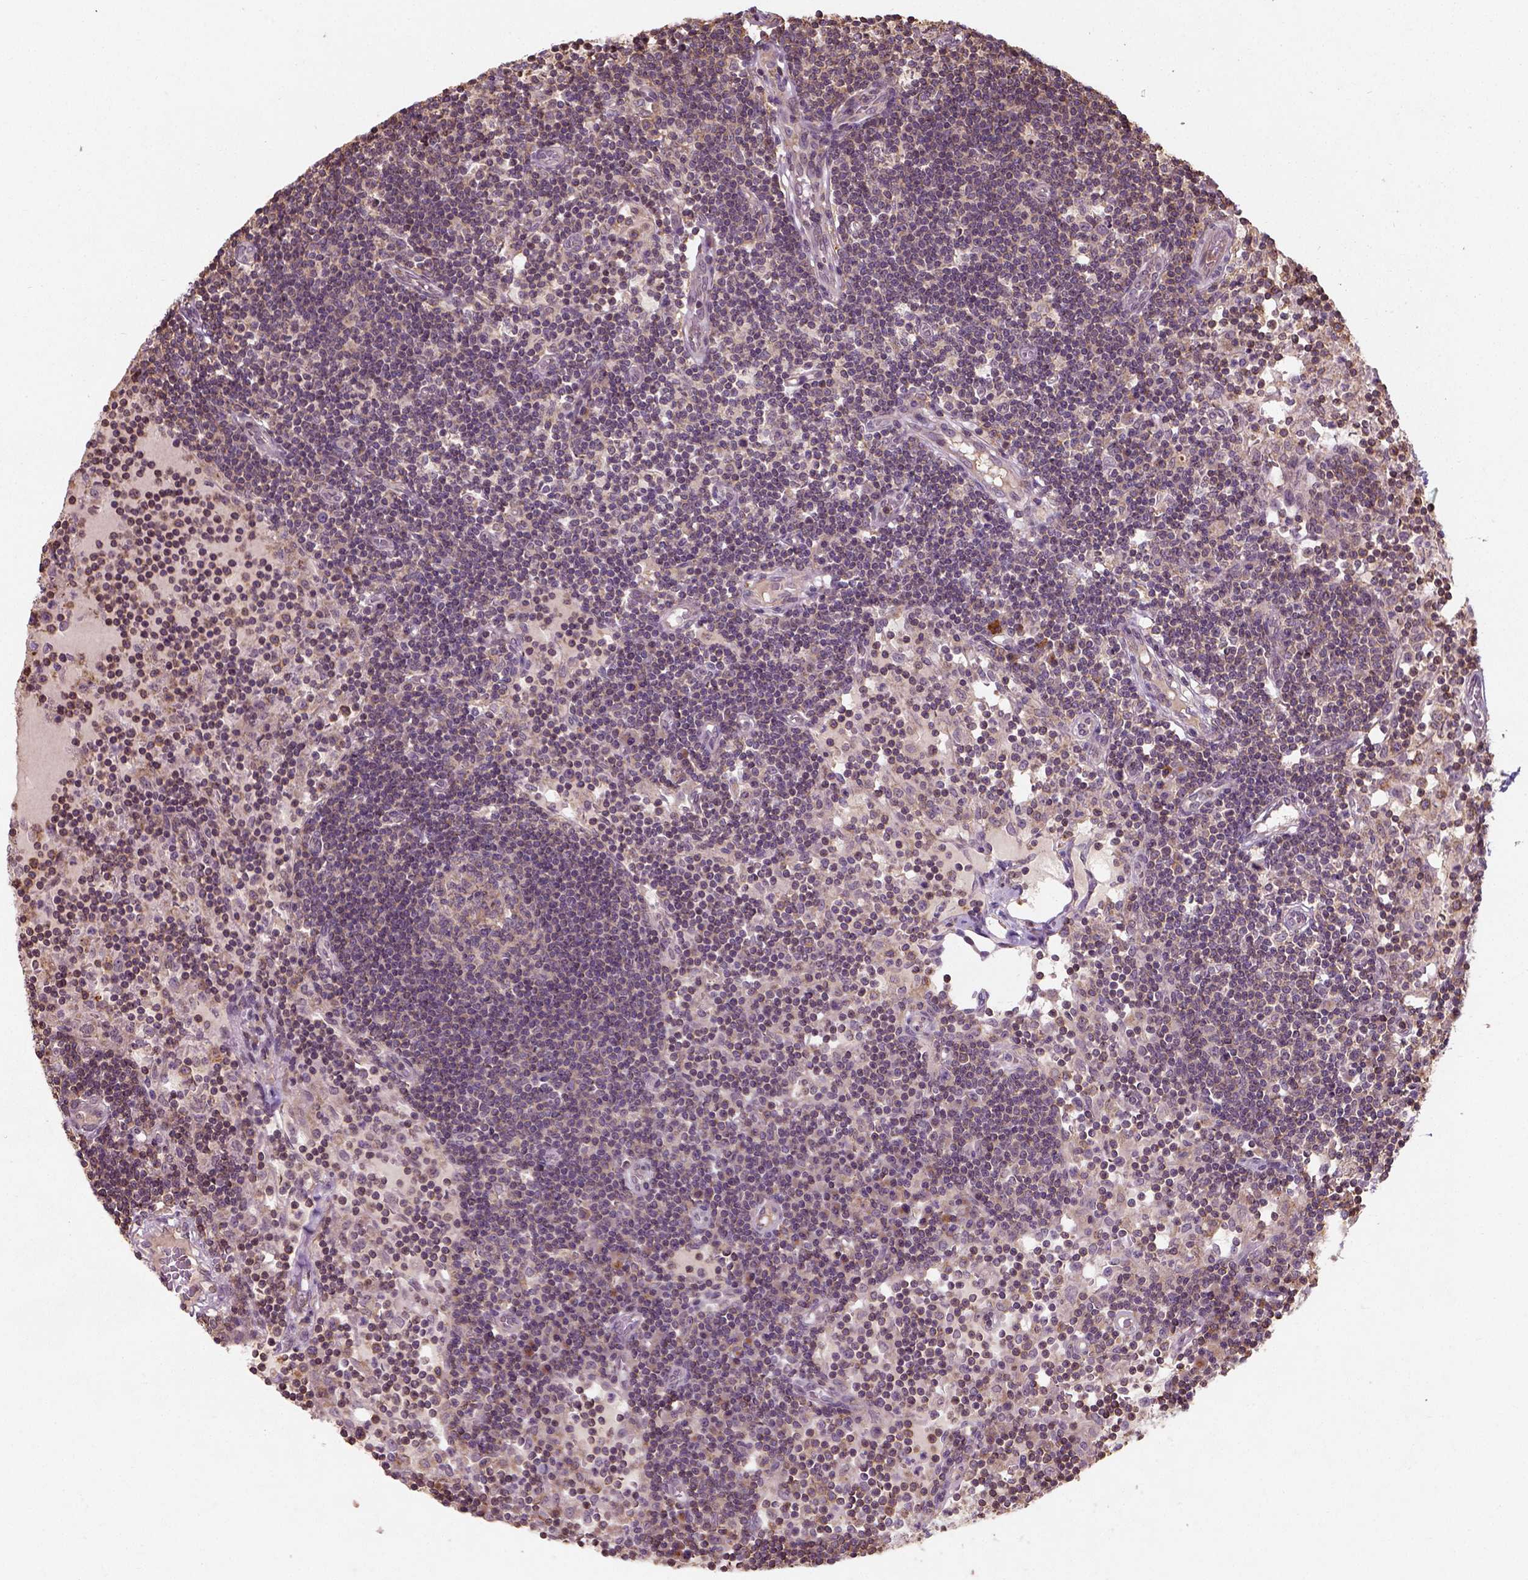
{"staining": {"intensity": "moderate", "quantity": ">75%", "location": "cytoplasmic/membranous"}, "tissue": "lymph node", "cell_type": "Germinal center cells", "image_type": "normal", "snomed": [{"axis": "morphology", "description": "Normal tissue, NOS"}, {"axis": "topography", "description": "Lymph node"}], "caption": "Immunohistochemistry of normal lymph node displays medium levels of moderate cytoplasmic/membranous staining in about >75% of germinal center cells. (Brightfield microscopy of DAB IHC at high magnification).", "gene": "CAMKK1", "patient": {"sex": "female", "age": 72}}